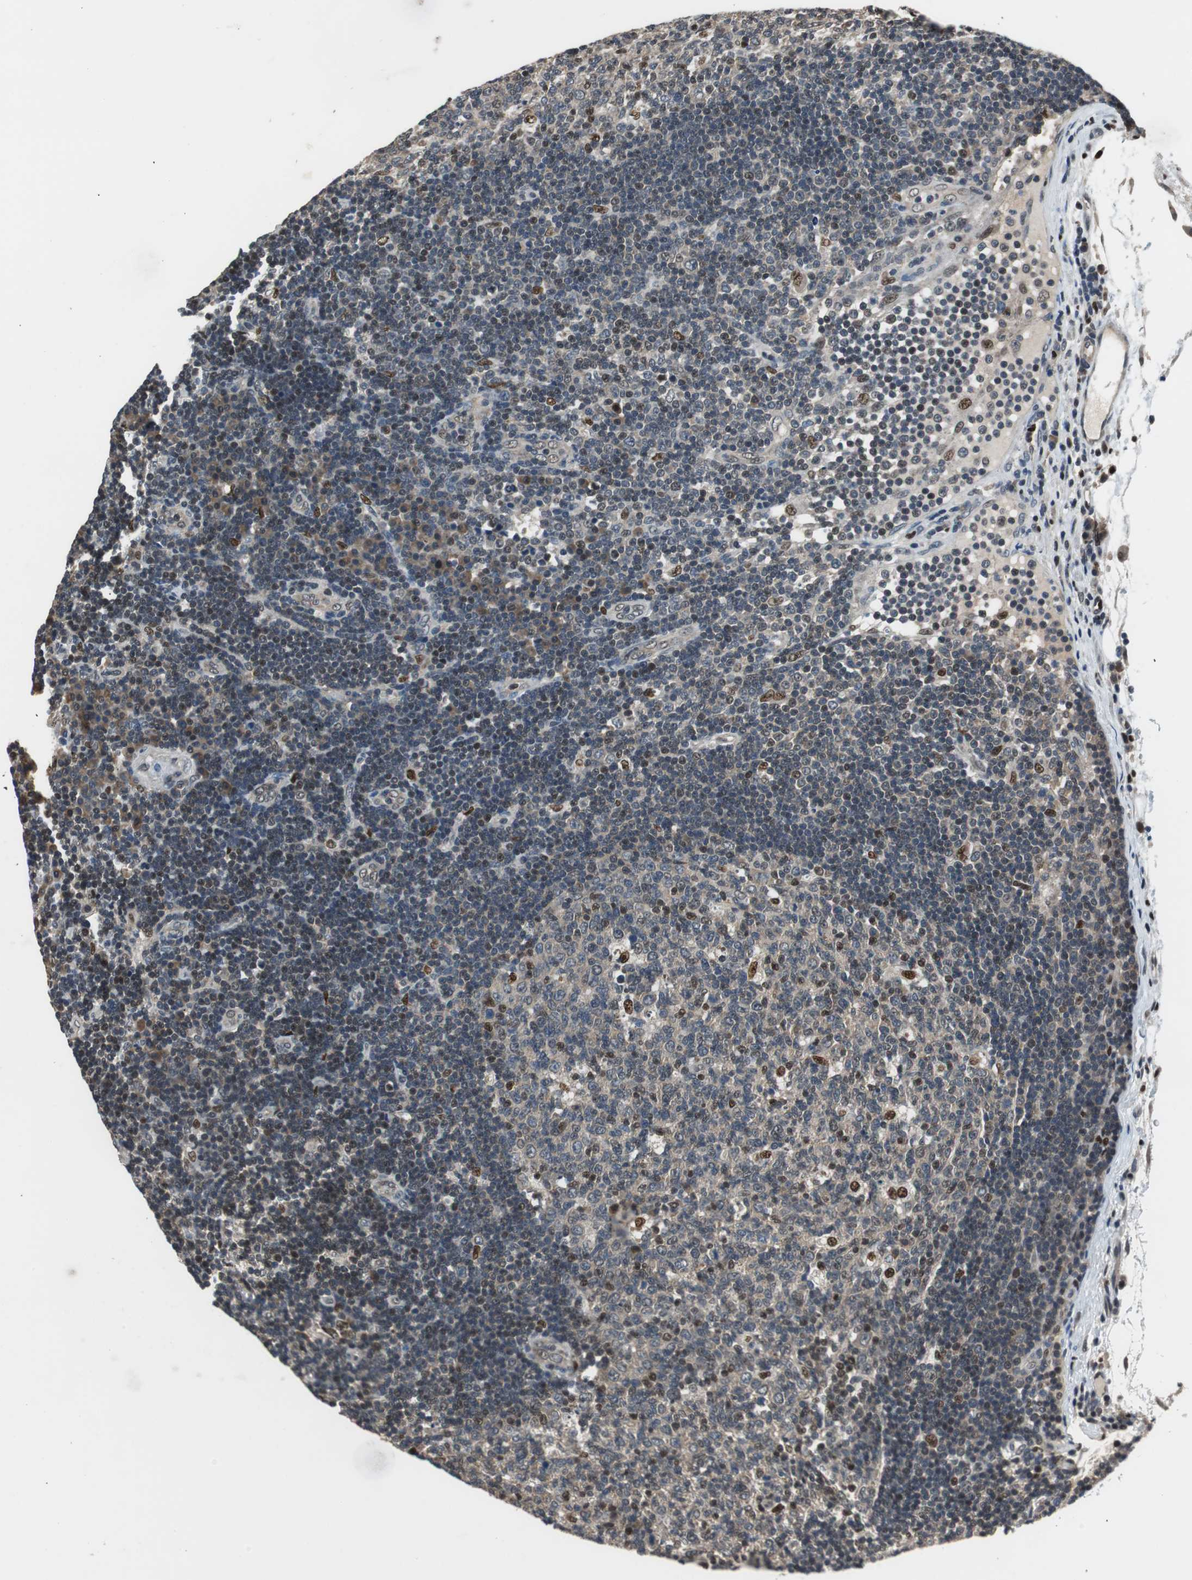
{"staining": {"intensity": "moderate", "quantity": ">75%", "location": "cytoplasmic/membranous"}, "tissue": "lymph node", "cell_type": "Germinal center cells", "image_type": "normal", "snomed": [{"axis": "morphology", "description": "Normal tissue, NOS"}, {"axis": "morphology", "description": "Squamous cell carcinoma, metastatic, NOS"}, {"axis": "topography", "description": "Lymph node"}], "caption": "Germinal center cells demonstrate moderate cytoplasmic/membranous staining in about >75% of cells in normal lymph node.", "gene": "MAFB", "patient": {"sex": "female", "age": 53}}